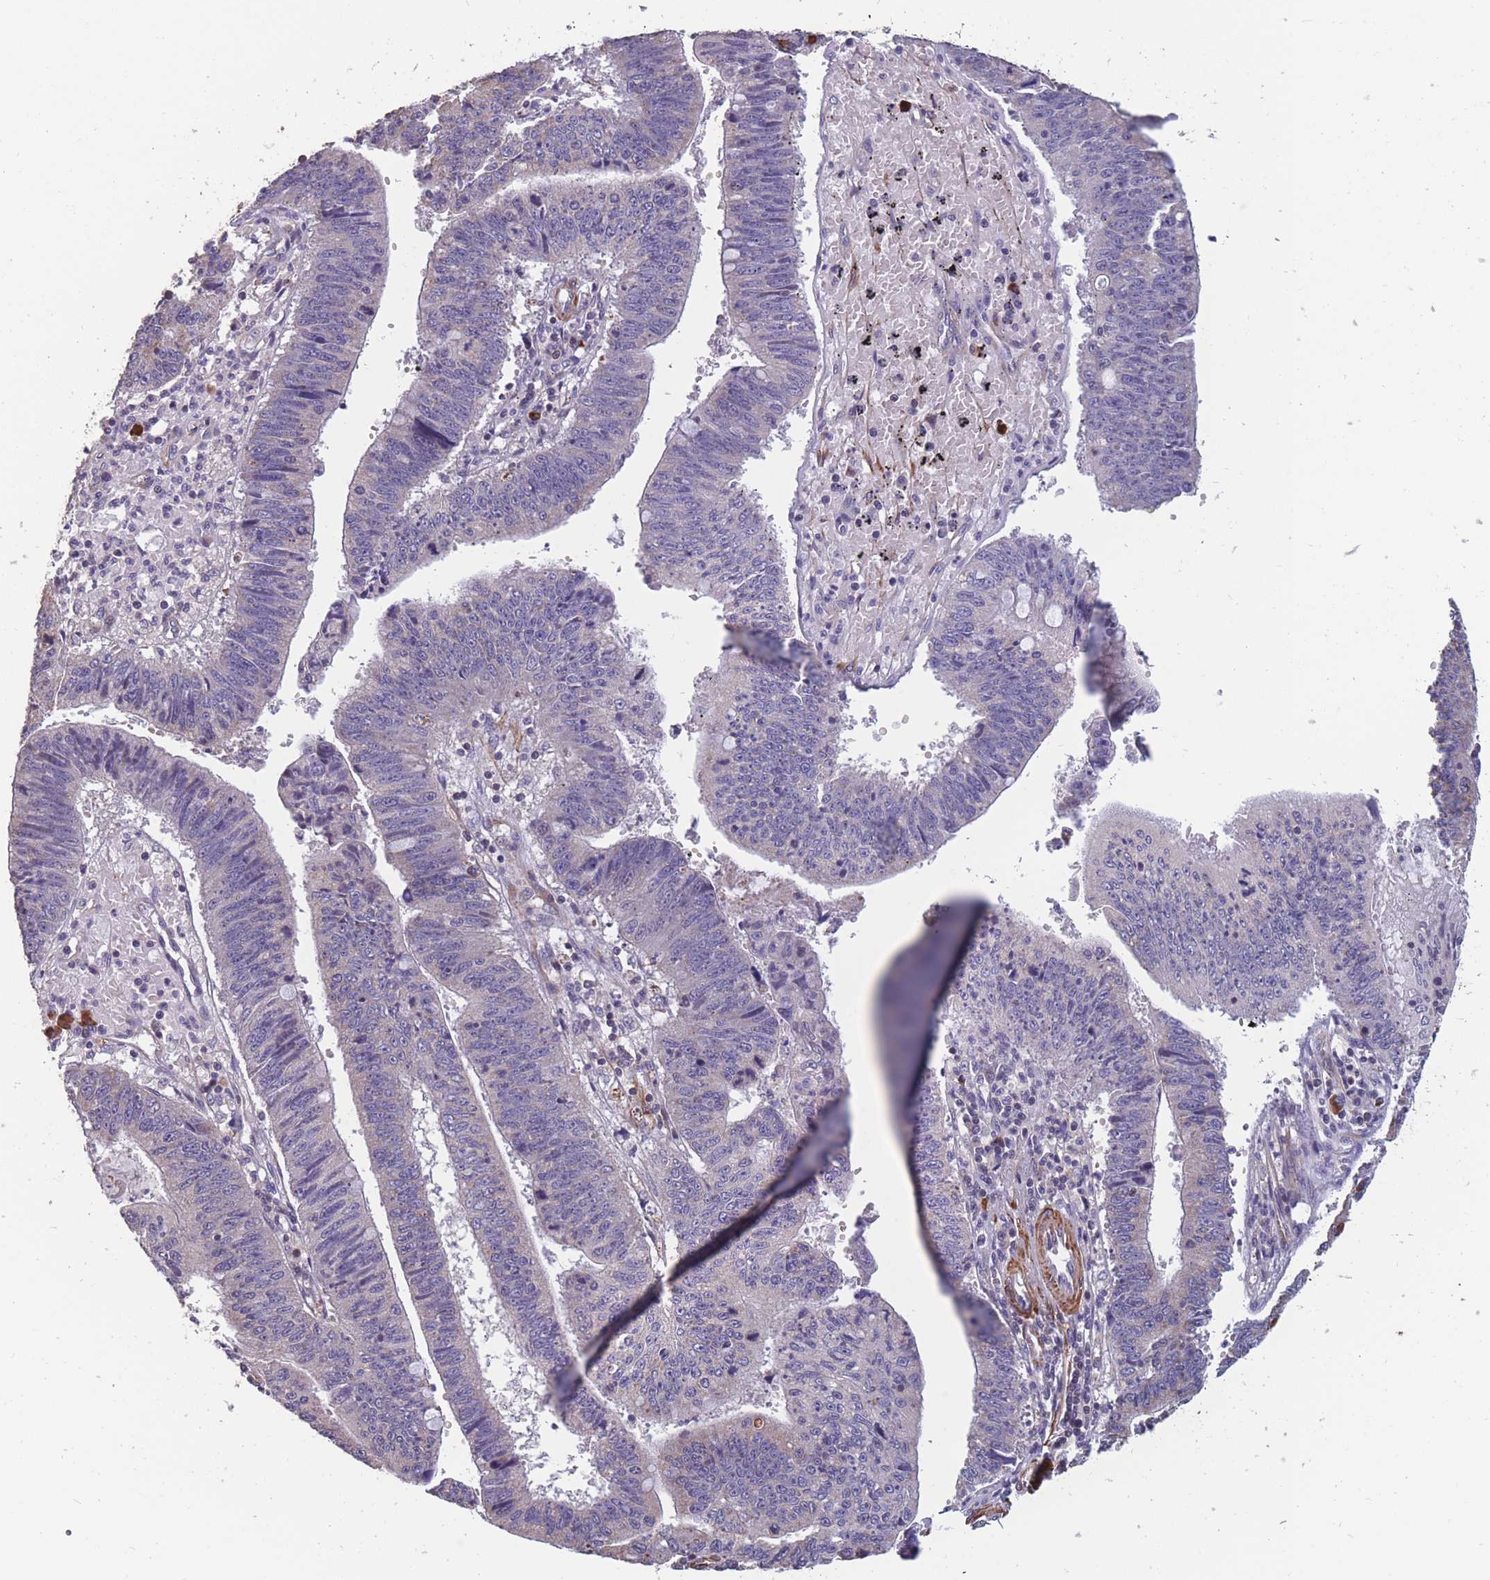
{"staining": {"intensity": "negative", "quantity": "none", "location": "none"}, "tissue": "stomach cancer", "cell_type": "Tumor cells", "image_type": "cancer", "snomed": [{"axis": "morphology", "description": "Adenocarcinoma, NOS"}, {"axis": "topography", "description": "Stomach"}], "caption": "The micrograph demonstrates no staining of tumor cells in stomach cancer (adenocarcinoma). Brightfield microscopy of IHC stained with DAB (3,3'-diaminobenzidine) (brown) and hematoxylin (blue), captured at high magnification.", "gene": "TOMM40L", "patient": {"sex": "male", "age": 59}}